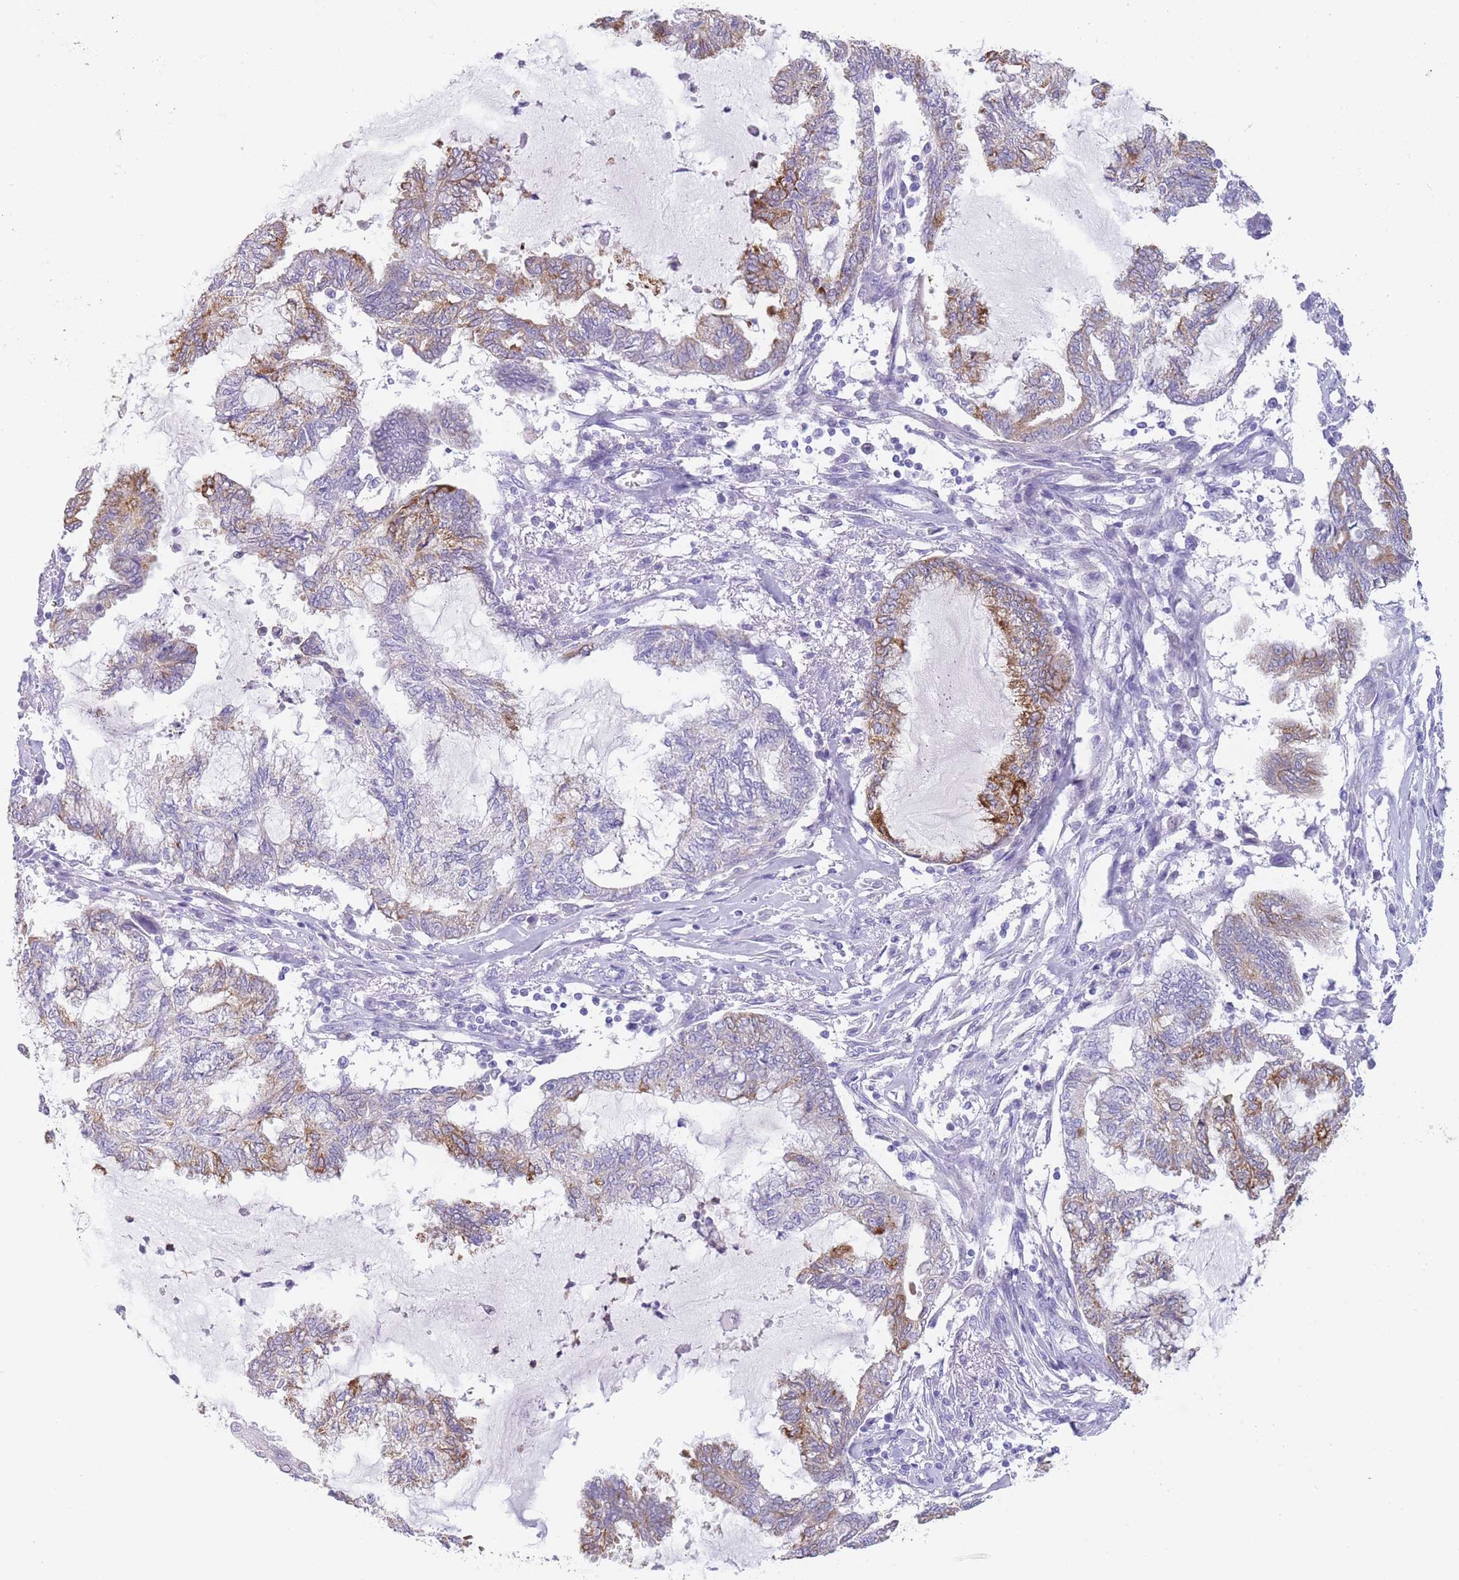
{"staining": {"intensity": "moderate", "quantity": "25%-75%", "location": "cytoplasmic/membranous"}, "tissue": "endometrial cancer", "cell_type": "Tumor cells", "image_type": "cancer", "snomed": [{"axis": "morphology", "description": "Adenocarcinoma, NOS"}, {"axis": "topography", "description": "Endometrium"}], "caption": "Endometrial adenocarcinoma stained with IHC displays moderate cytoplasmic/membranous expression in about 25%-75% of tumor cells.", "gene": "ZNF627", "patient": {"sex": "female", "age": 86}}